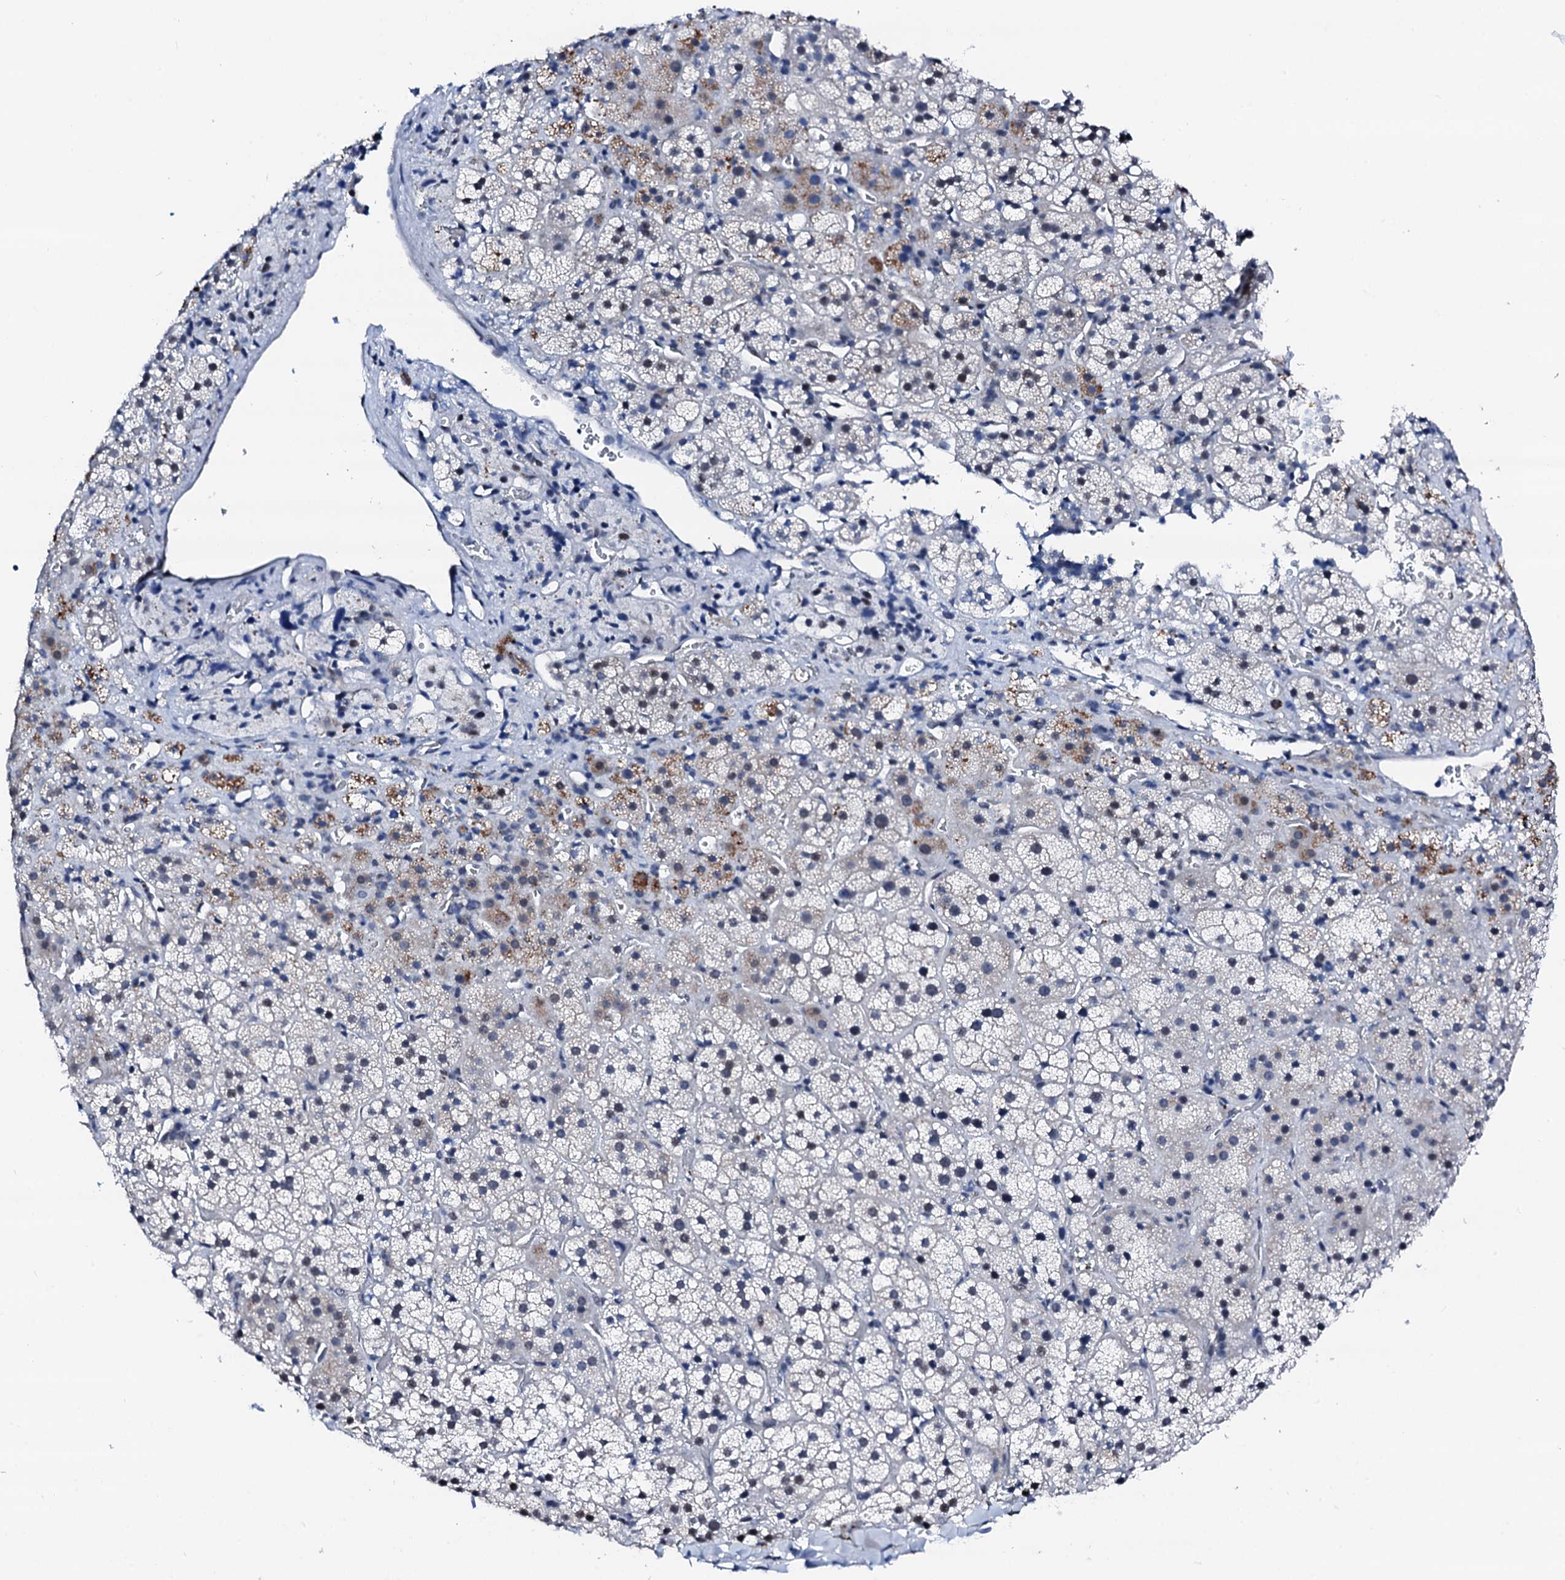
{"staining": {"intensity": "moderate", "quantity": "<25%", "location": "cytoplasmic/membranous"}, "tissue": "adrenal gland", "cell_type": "Glandular cells", "image_type": "normal", "snomed": [{"axis": "morphology", "description": "Normal tissue, NOS"}, {"axis": "topography", "description": "Adrenal gland"}], "caption": "Immunohistochemical staining of benign human adrenal gland demonstrates low levels of moderate cytoplasmic/membranous expression in approximately <25% of glandular cells.", "gene": "TRAFD1", "patient": {"sex": "female", "age": 44}}